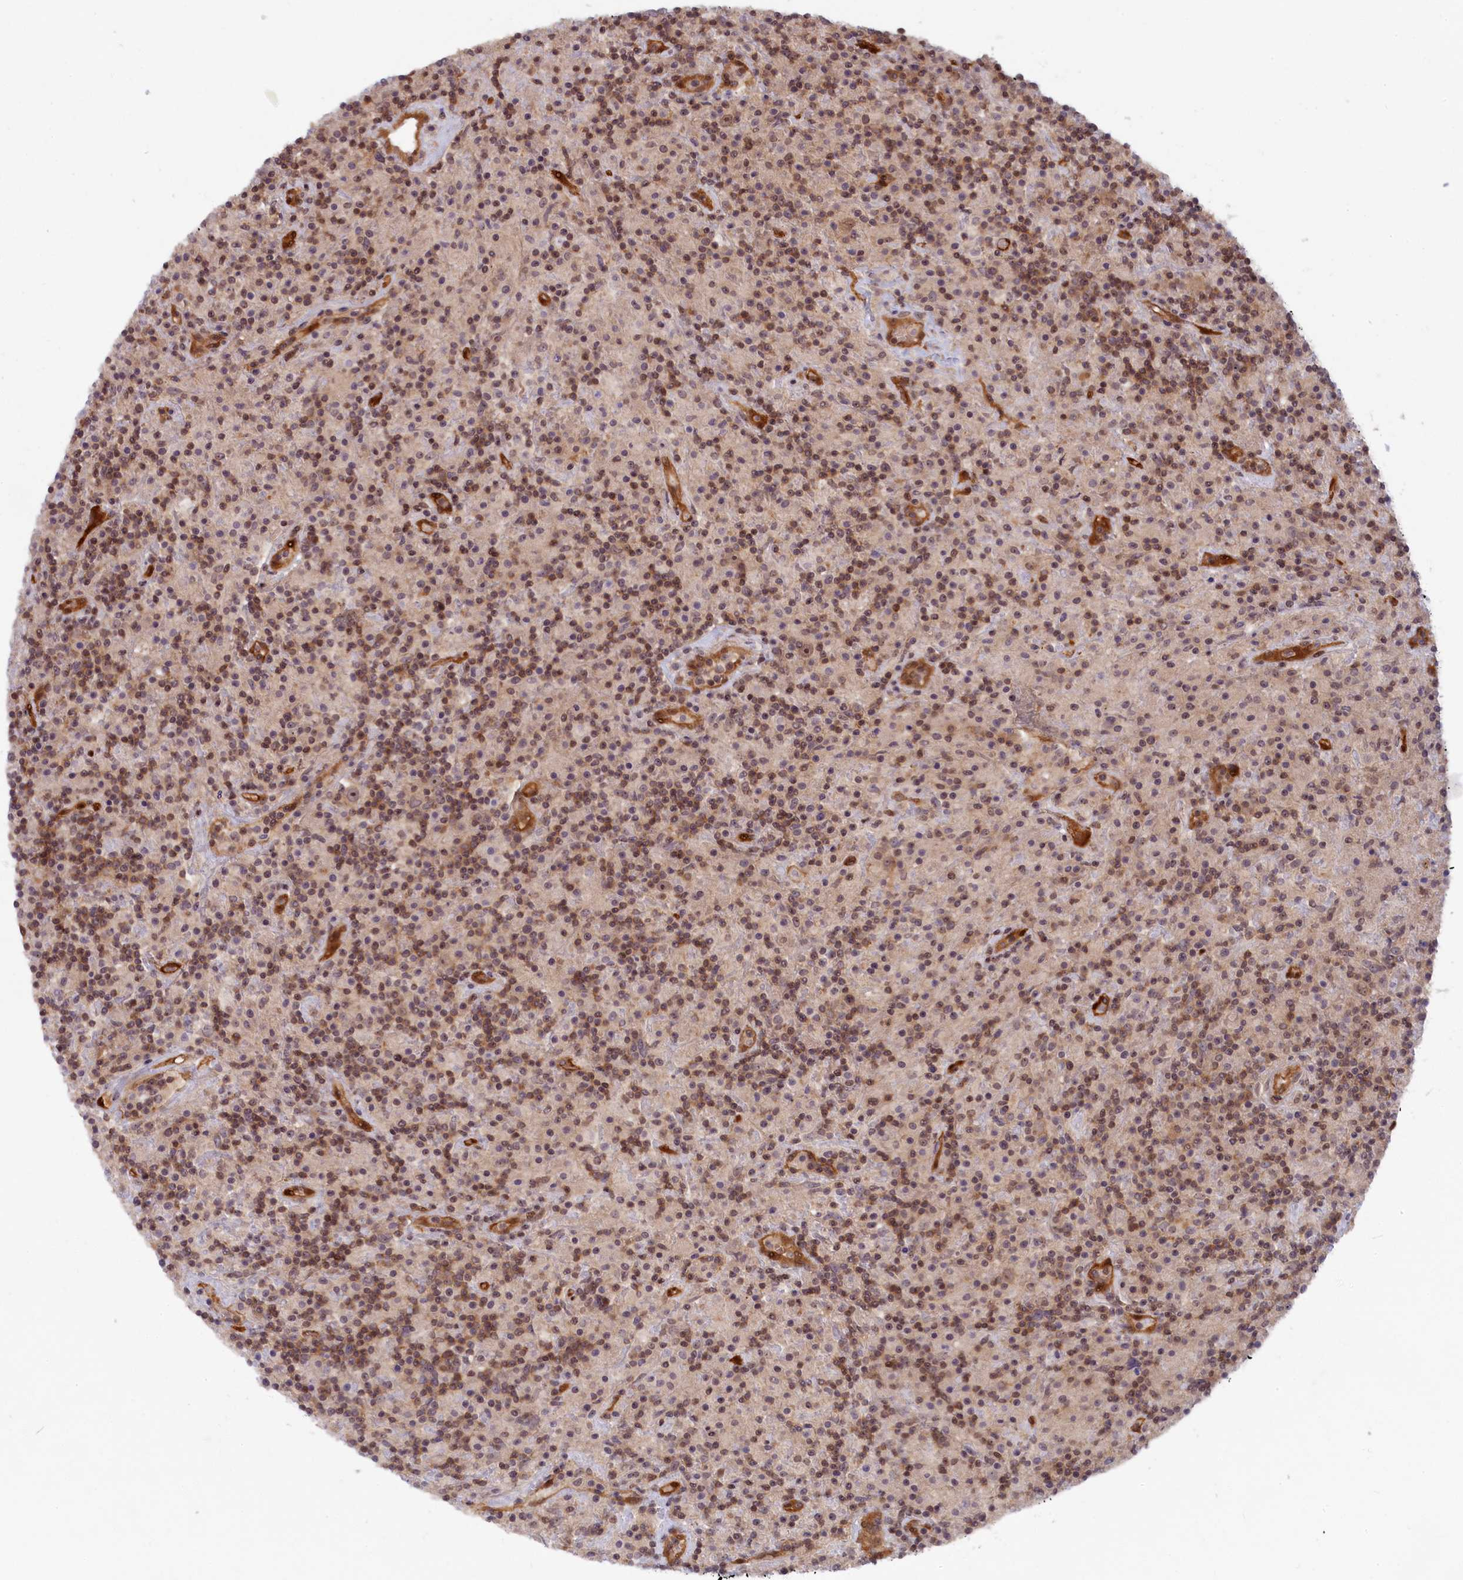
{"staining": {"intensity": "weak", "quantity": "25%-75%", "location": "nuclear"}, "tissue": "lymphoma", "cell_type": "Tumor cells", "image_type": "cancer", "snomed": [{"axis": "morphology", "description": "Hodgkin's disease, NOS"}, {"axis": "topography", "description": "Lymph node"}], "caption": "Immunohistochemical staining of lymphoma reveals low levels of weak nuclear expression in about 25%-75% of tumor cells.", "gene": "SNRK", "patient": {"sex": "male", "age": 70}}